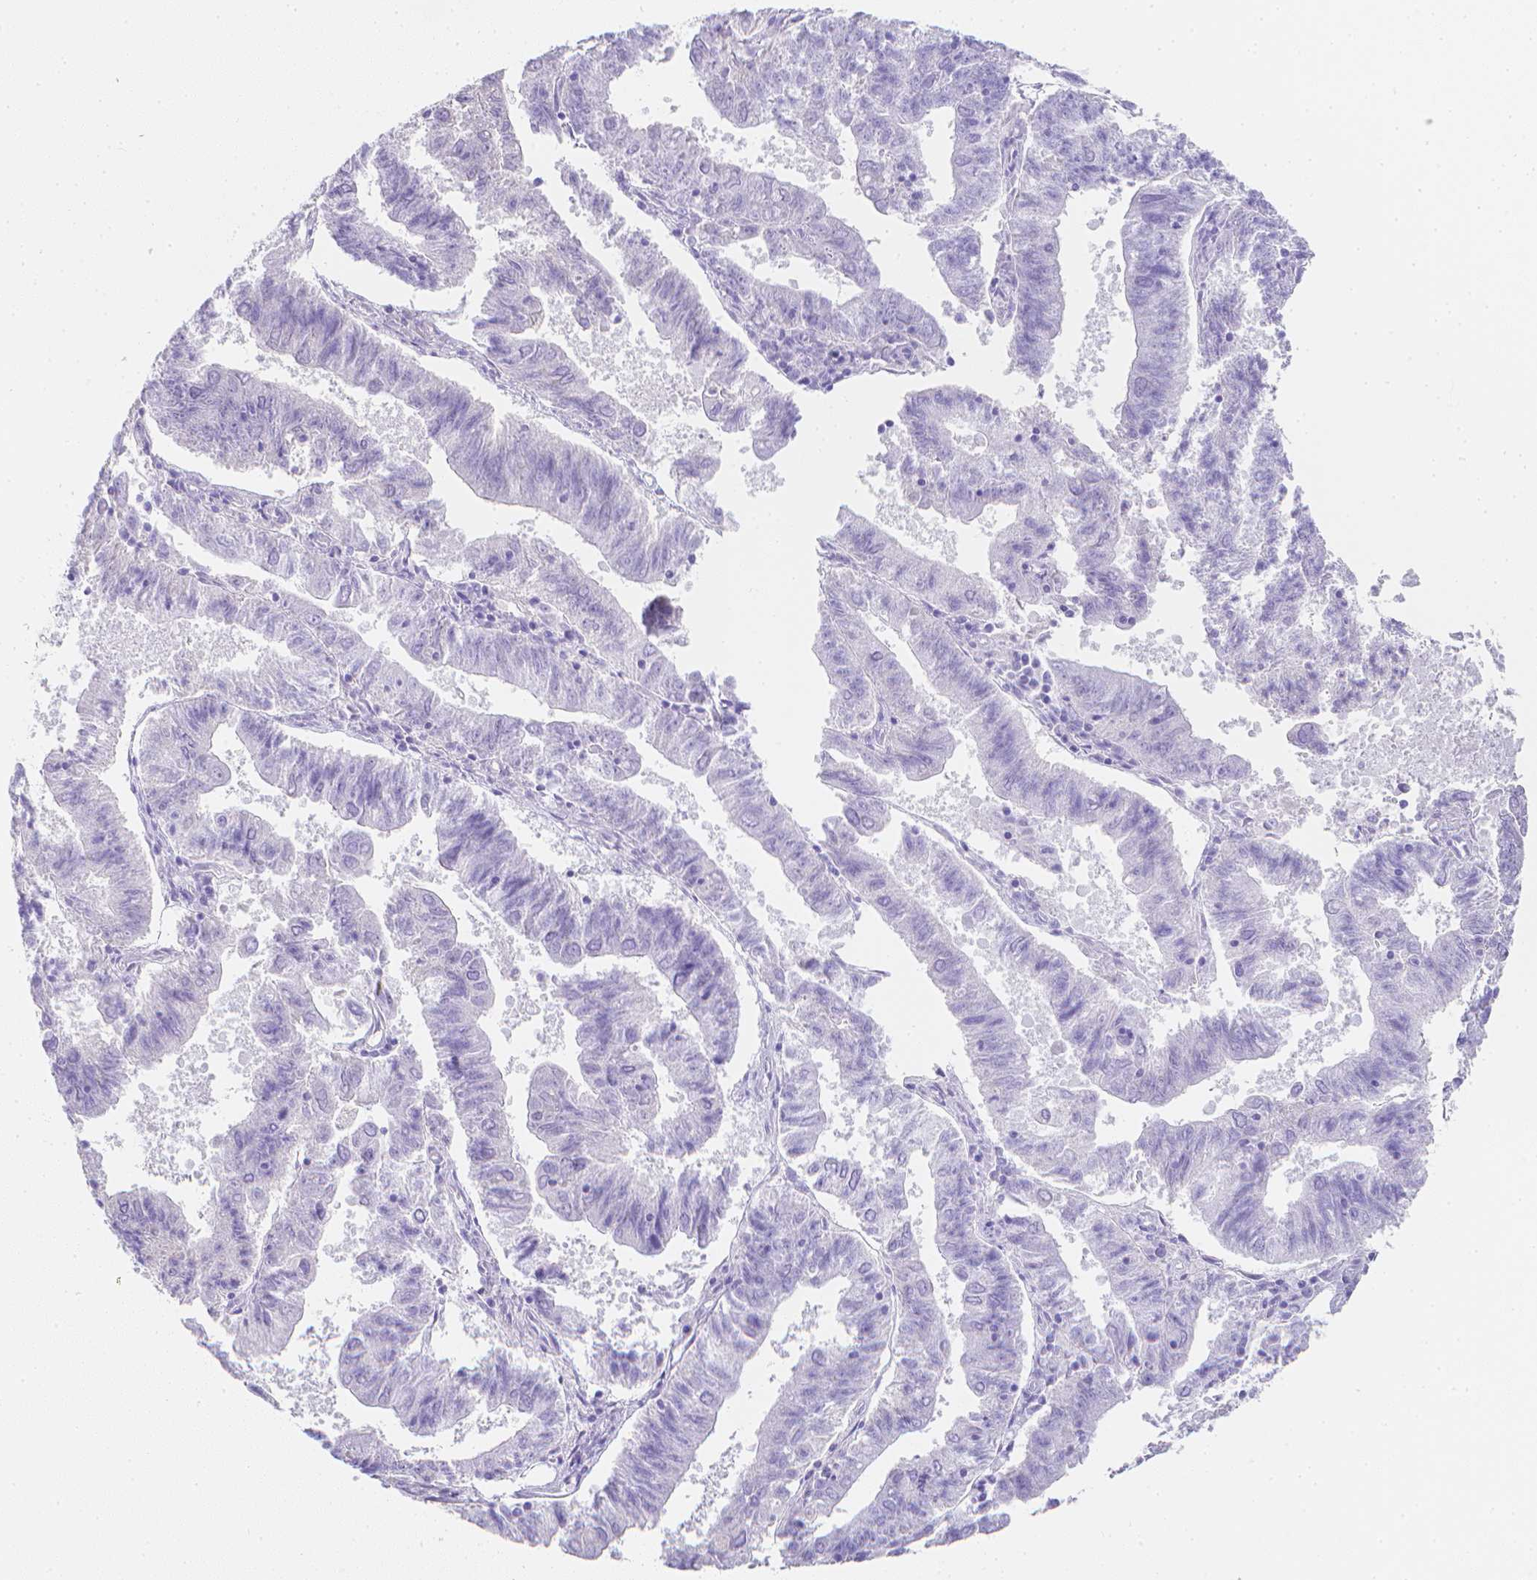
{"staining": {"intensity": "negative", "quantity": "none", "location": "none"}, "tissue": "endometrial cancer", "cell_type": "Tumor cells", "image_type": "cancer", "snomed": [{"axis": "morphology", "description": "Adenocarcinoma, NOS"}, {"axis": "topography", "description": "Endometrium"}], "caption": "Tumor cells show no significant staining in endometrial cancer (adenocarcinoma).", "gene": "LGALS4", "patient": {"sex": "female", "age": 82}}